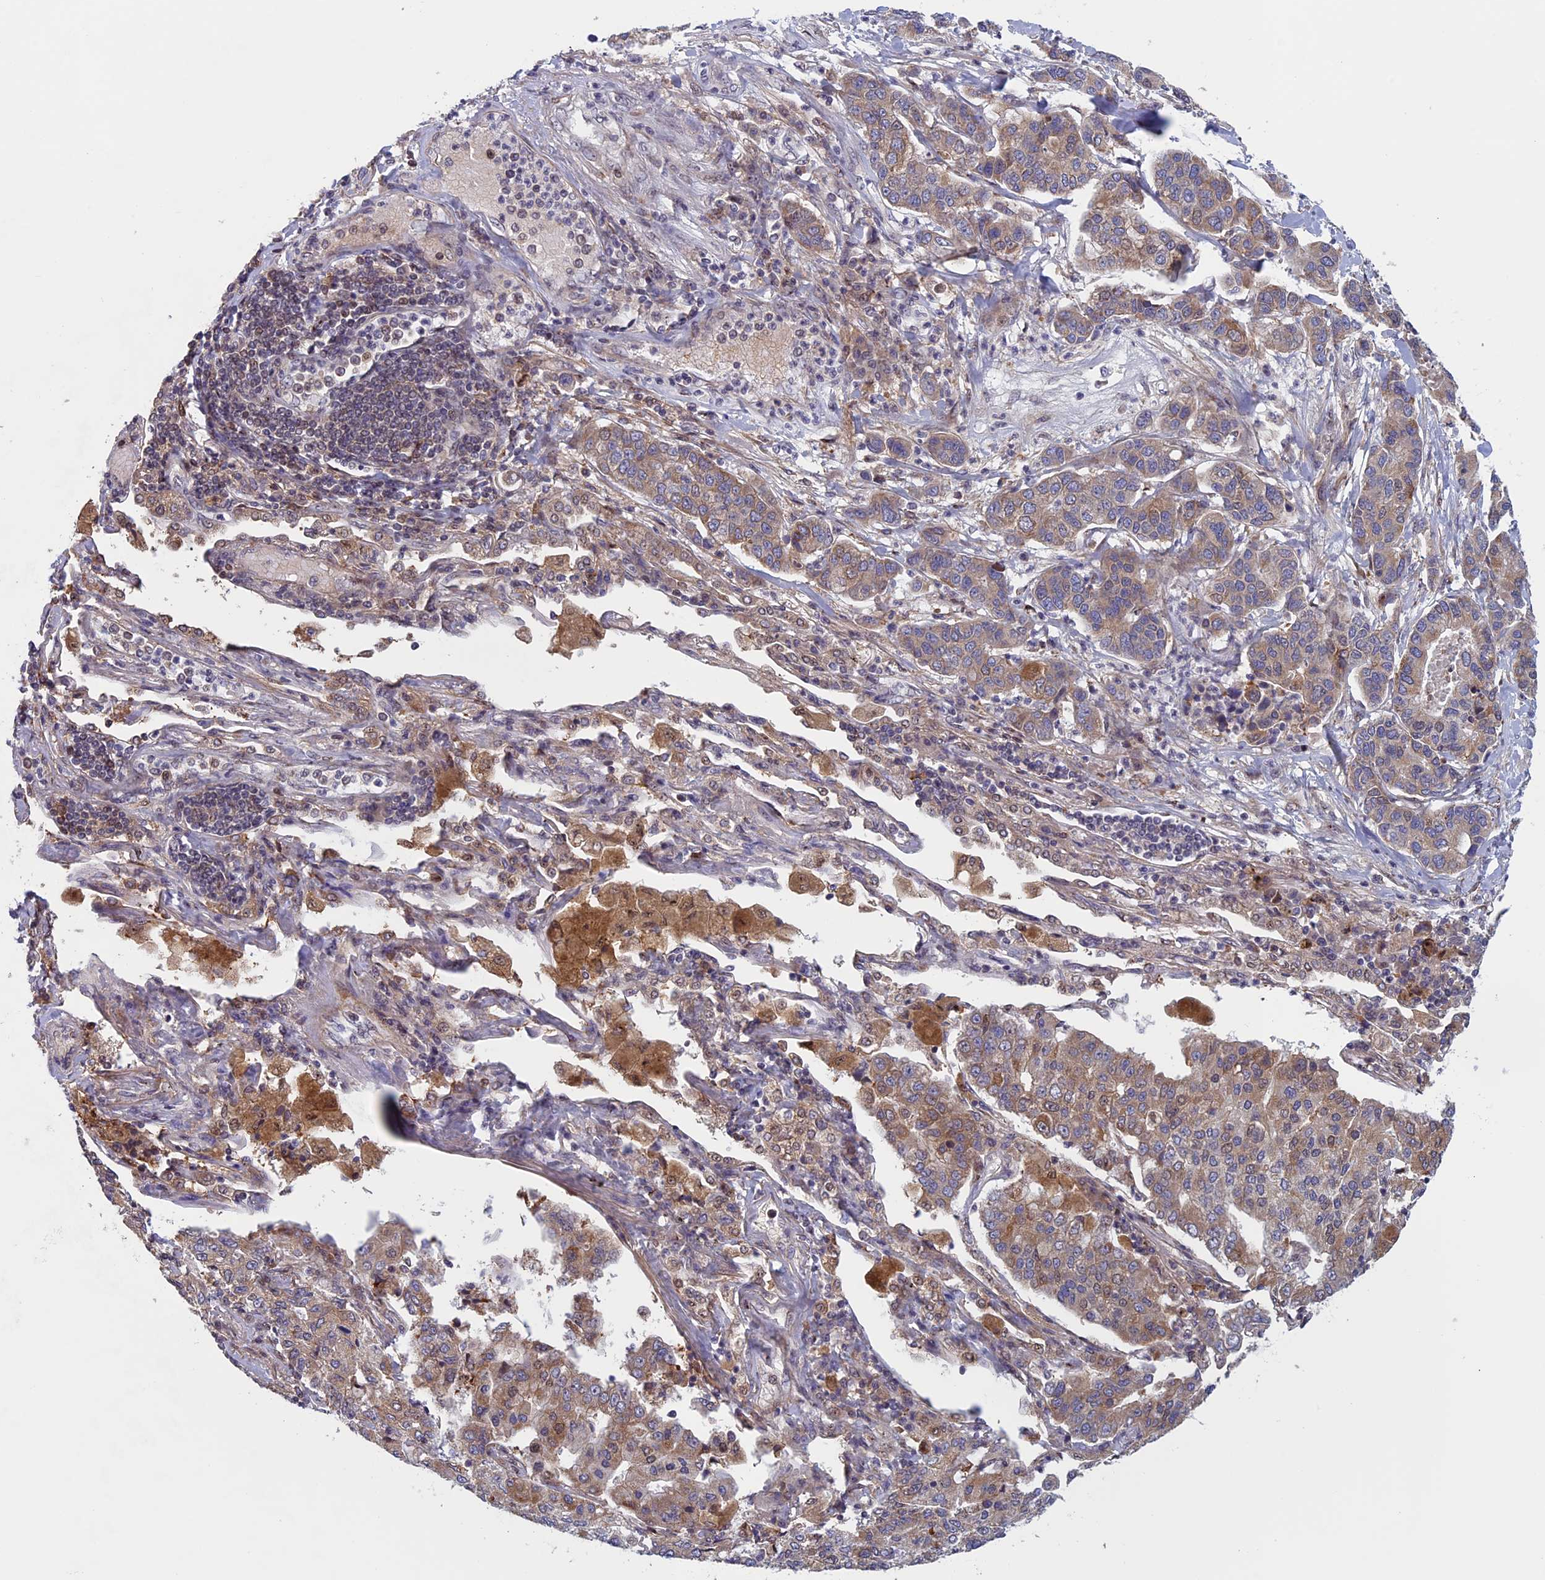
{"staining": {"intensity": "weak", "quantity": "25%-75%", "location": "cytoplasmic/membranous"}, "tissue": "lung cancer", "cell_type": "Tumor cells", "image_type": "cancer", "snomed": [{"axis": "morphology", "description": "Adenocarcinoma, NOS"}, {"axis": "topography", "description": "Lung"}], "caption": "High-magnification brightfield microscopy of lung cancer (adenocarcinoma) stained with DAB (brown) and counterstained with hematoxylin (blue). tumor cells exhibit weak cytoplasmic/membranous expression is identified in approximately25%-75% of cells. The staining was performed using DAB (3,3'-diaminobenzidine) to visualize the protein expression in brown, while the nuclei were stained in blue with hematoxylin (Magnification: 20x).", "gene": "FADS1", "patient": {"sex": "male", "age": 49}}